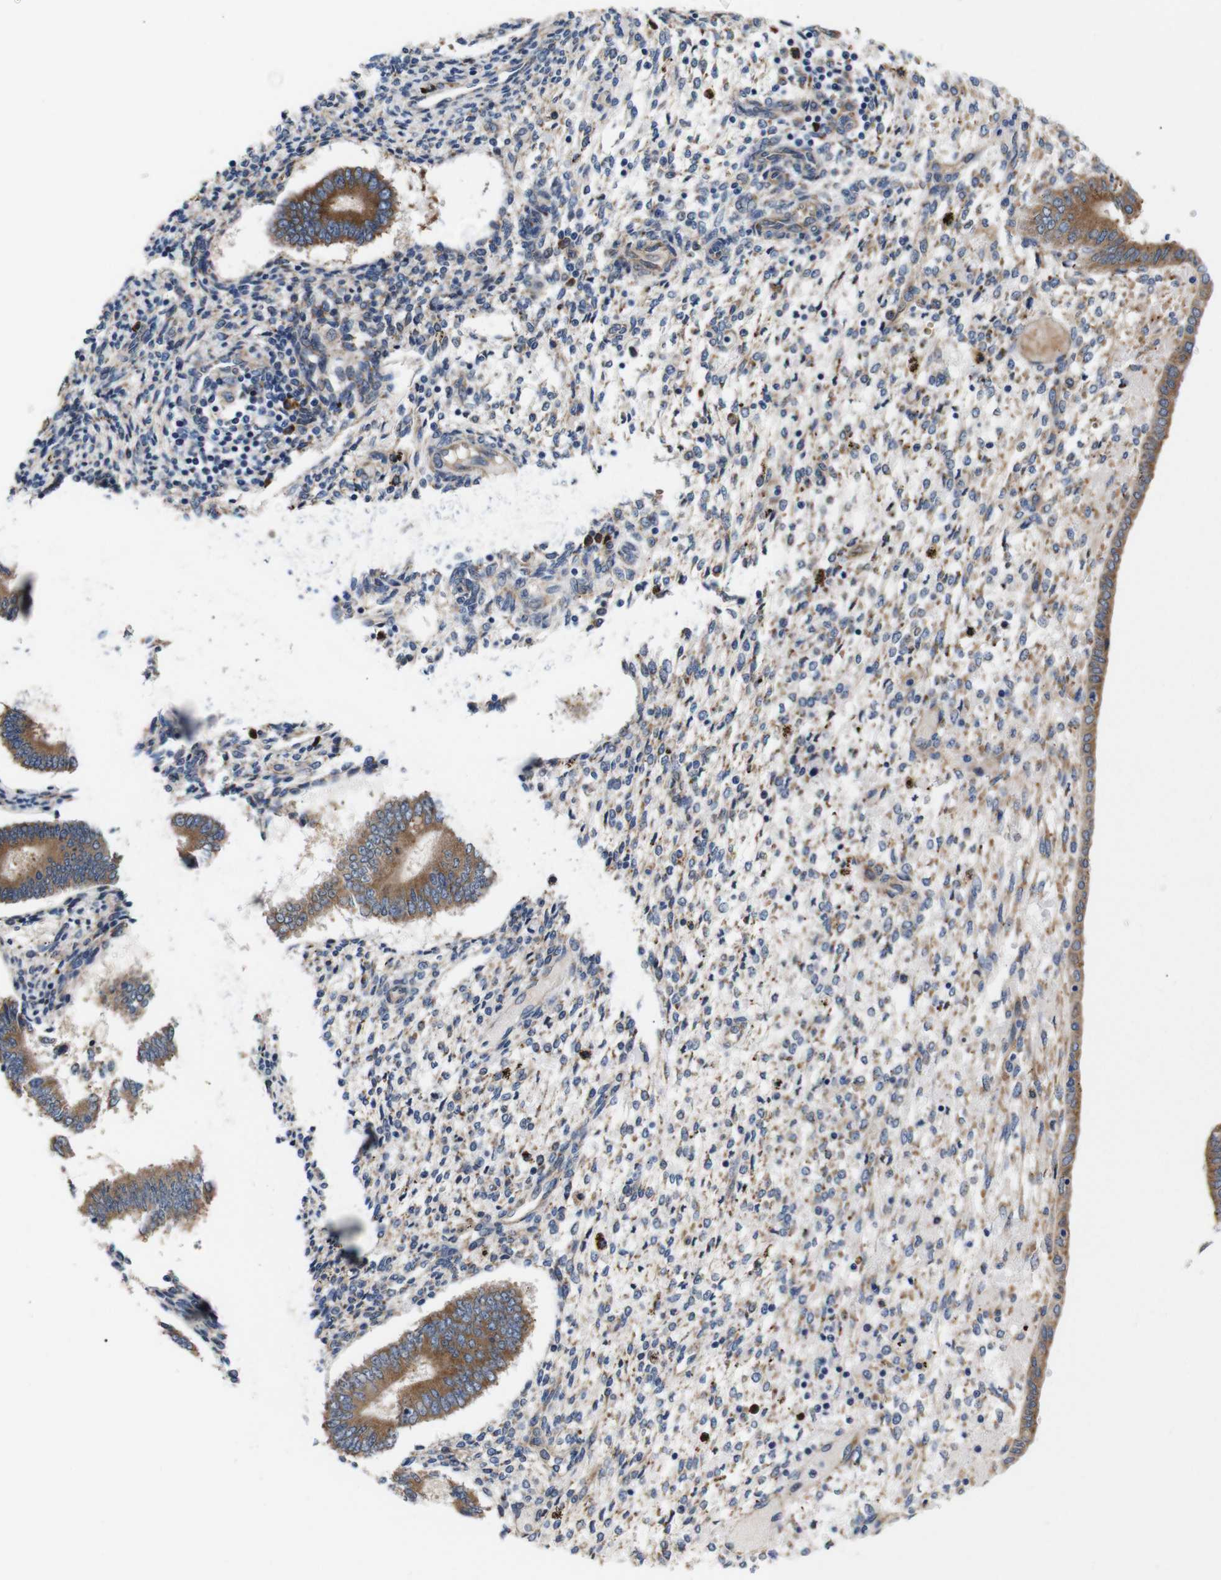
{"staining": {"intensity": "moderate", "quantity": "<25%", "location": "cytoplasmic/membranous"}, "tissue": "endometrium", "cell_type": "Cells in endometrial stroma", "image_type": "normal", "snomed": [{"axis": "morphology", "description": "Normal tissue, NOS"}, {"axis": "topography", "description": "Endometrium"}], "caption": "Immunohistochemical staining of normal human endometrium reveals low levels of moderate cytoplasmic/membranous positivity in approximately <25% of cells in endometrial stroma. (DAB IHC, brown staining for protein, blue staining for nuclei).", "gene": "UBE2G2", "patient": {"sex": "female", "age": 42}}